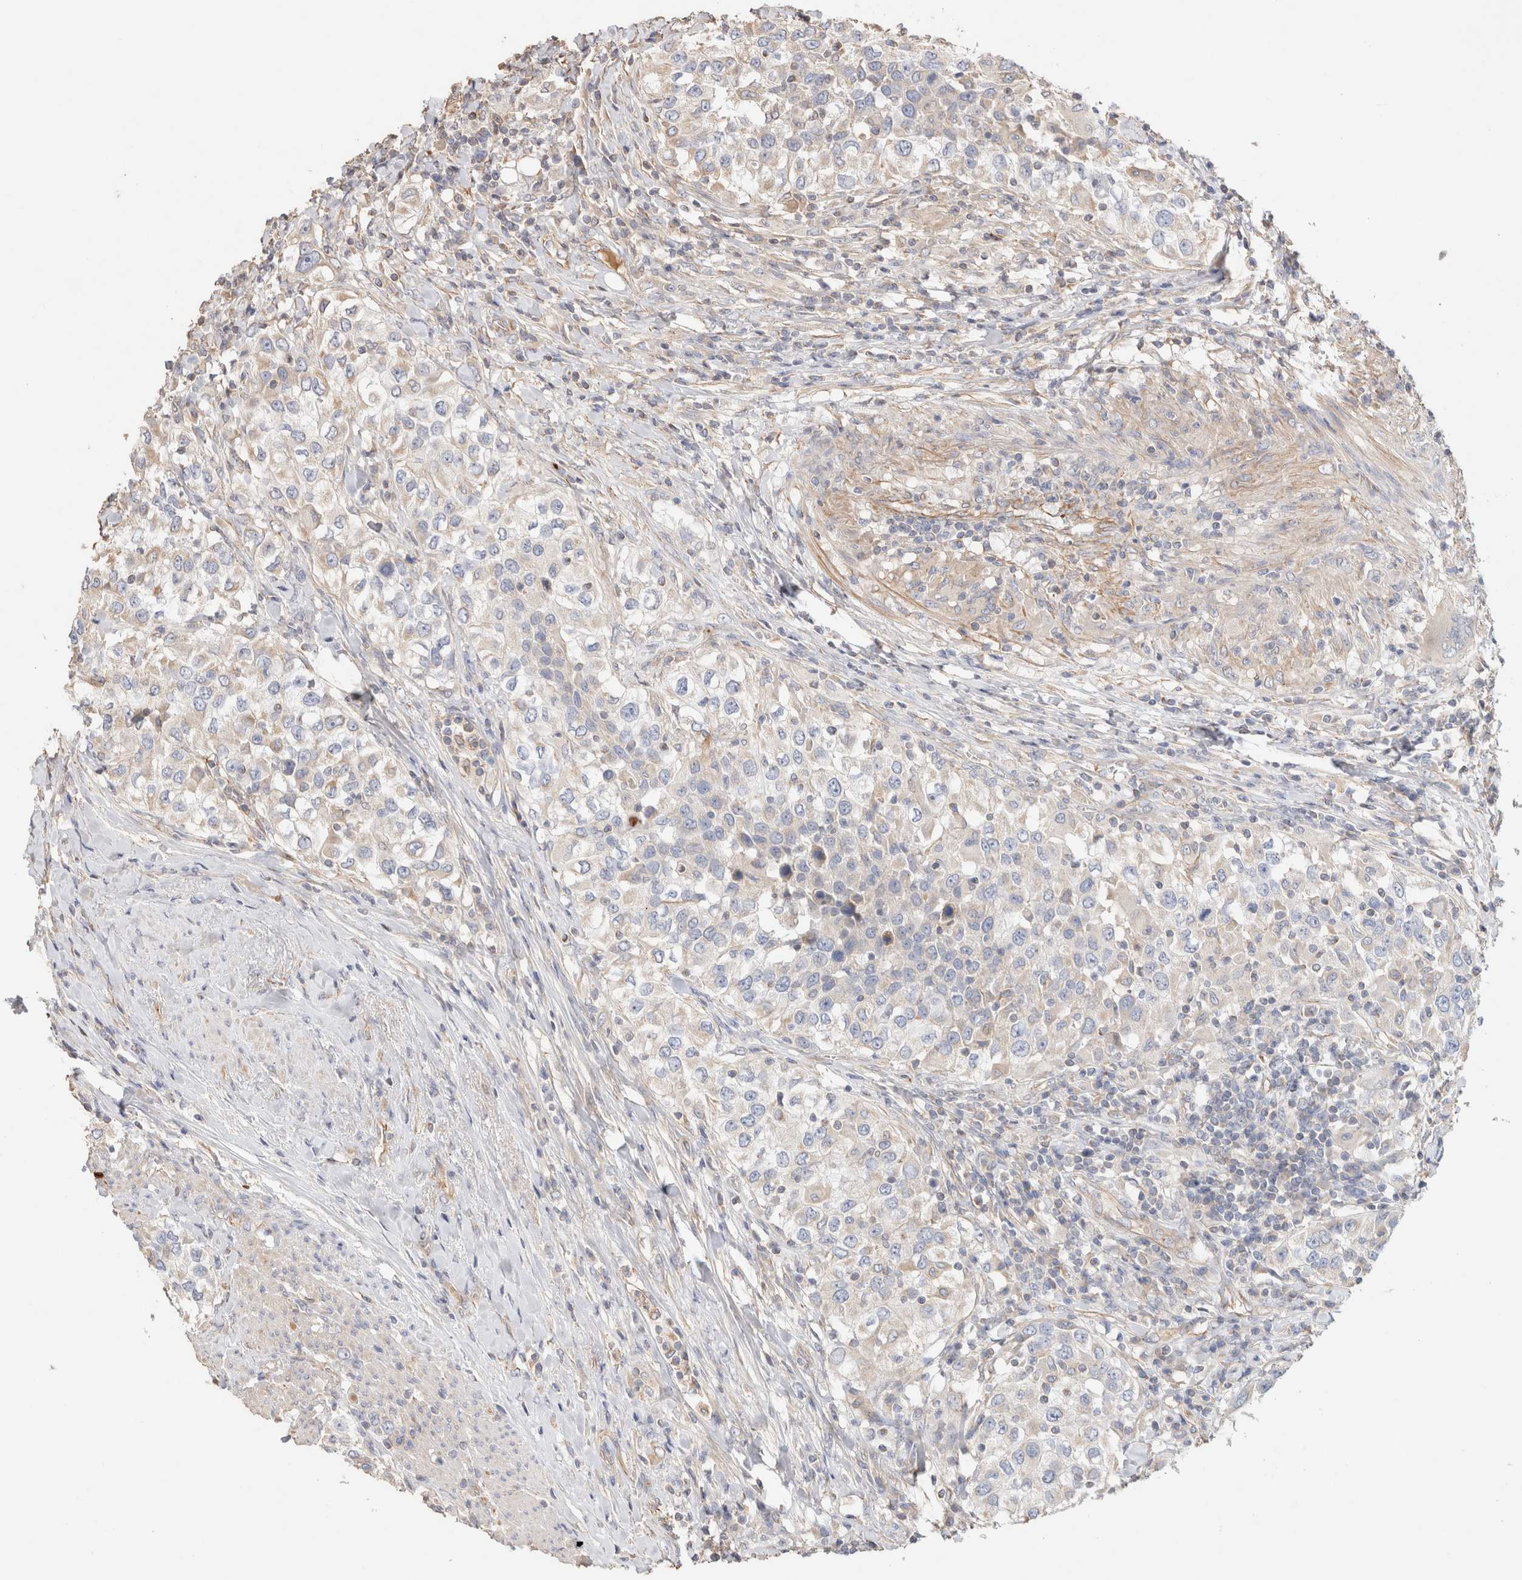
{"staining": {"intensity": "negative", "quantity": "none", "location": "none"}, "tissue": "urothelial cancer", "cell_type": "Tumor cells", "image_type": "cancer", "snomed": [{"axis": "morphology", "description": "Urothelial carcinoma, High grade"}, {"axis": "topography", "description": "Urinary bladder"}], "caption": "An image of human high-grade urothelial carcinoma is negative for staining in tumor cells.", "gene": "PROS1", "patient": {"sex": "female", "age": 80}}